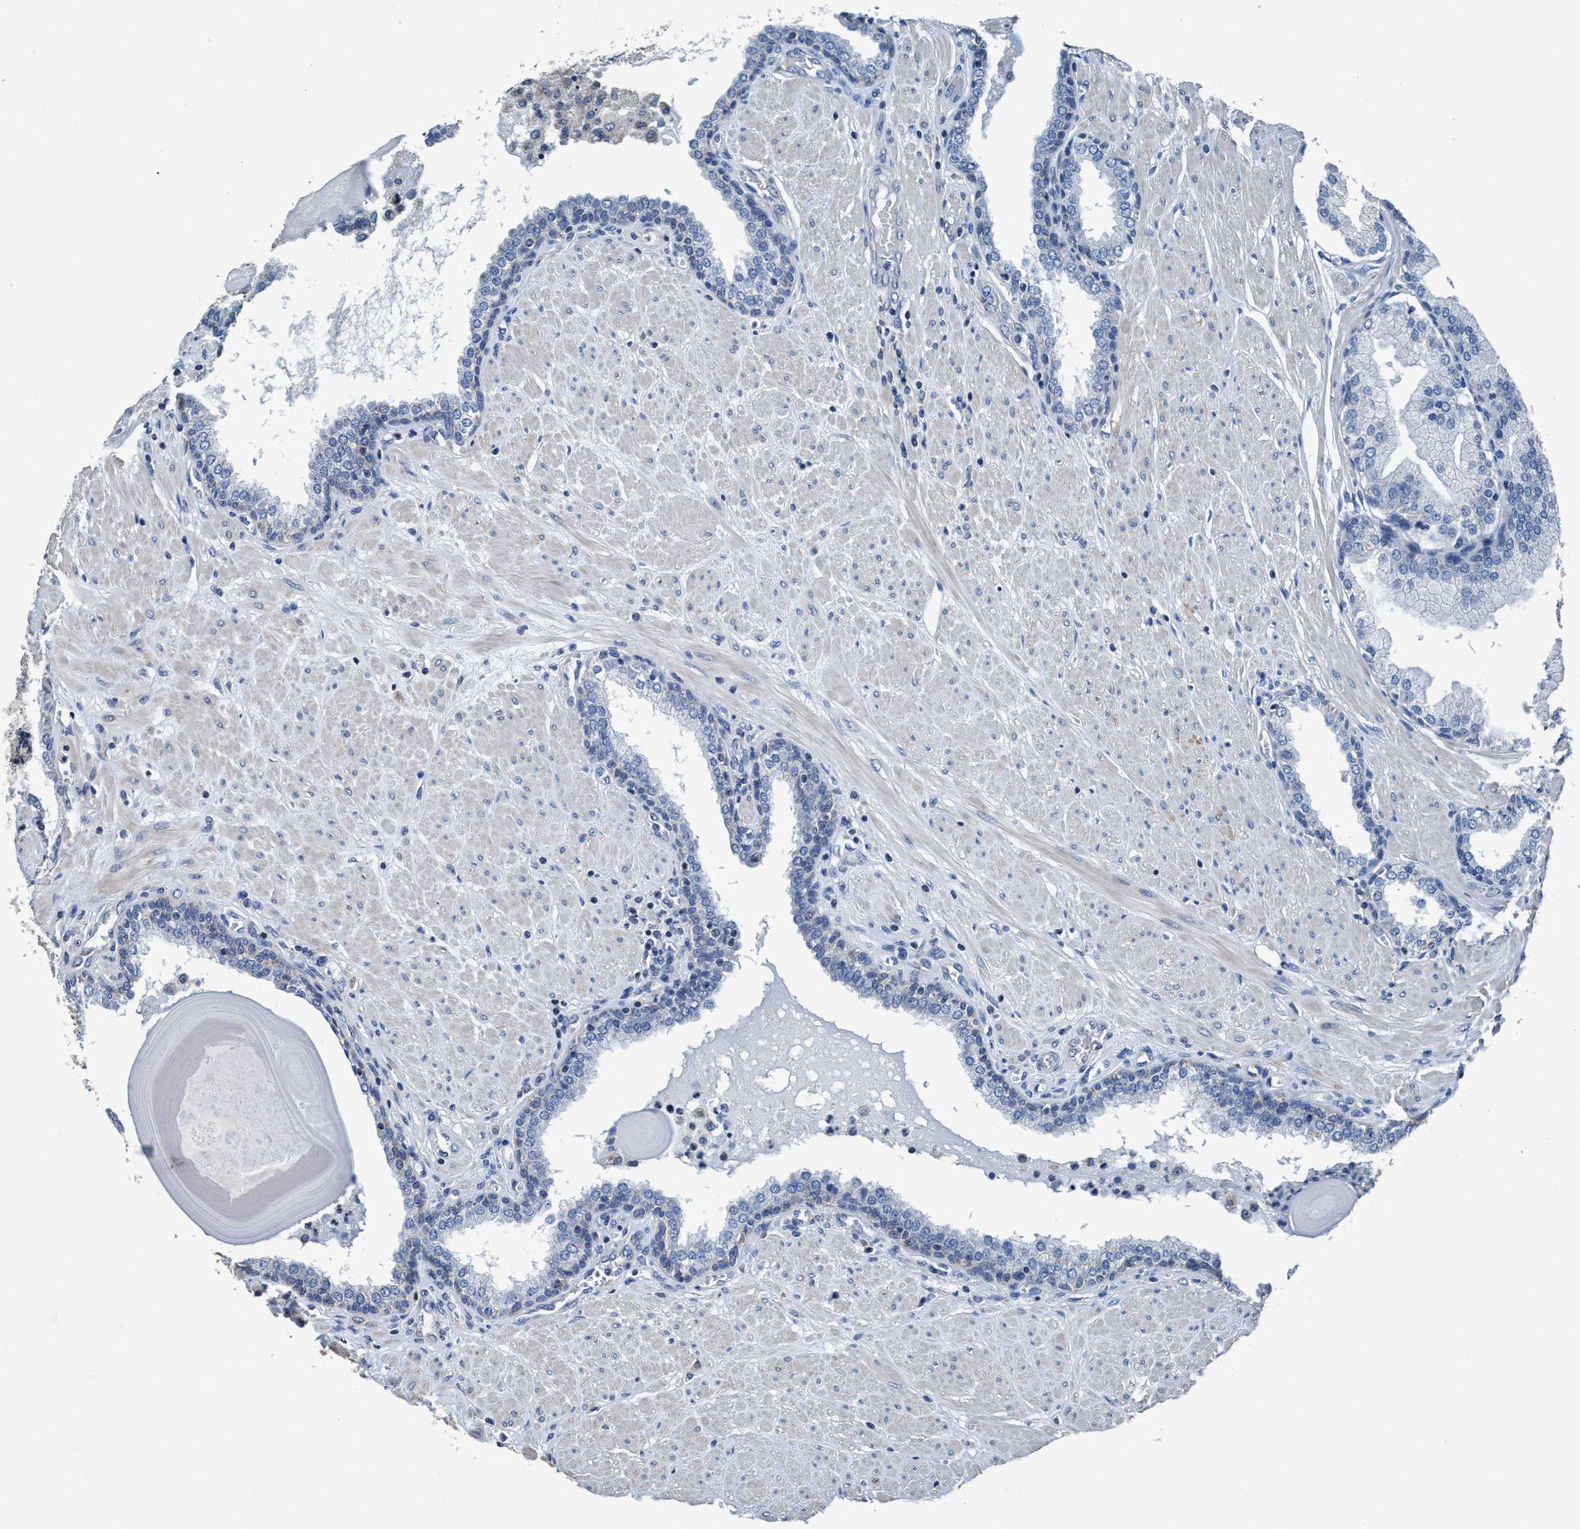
{"staining": {"intensity": "negative", "quantity": "none", "location": "none"}, "tissue": "prostate", "cell_type": "Glandular cells", "image_type": "normal", "snomed": [{"axis": "morphology", "description": "Normal tissue, NOS"}, {"axis": "topography", "description": "Prostate"}], "caption": "Micrograph shows no protein staining in glandular cells of benign prostate.", "gene": "ANKFN1", "patient": {"sex": "male", "age": 51}}